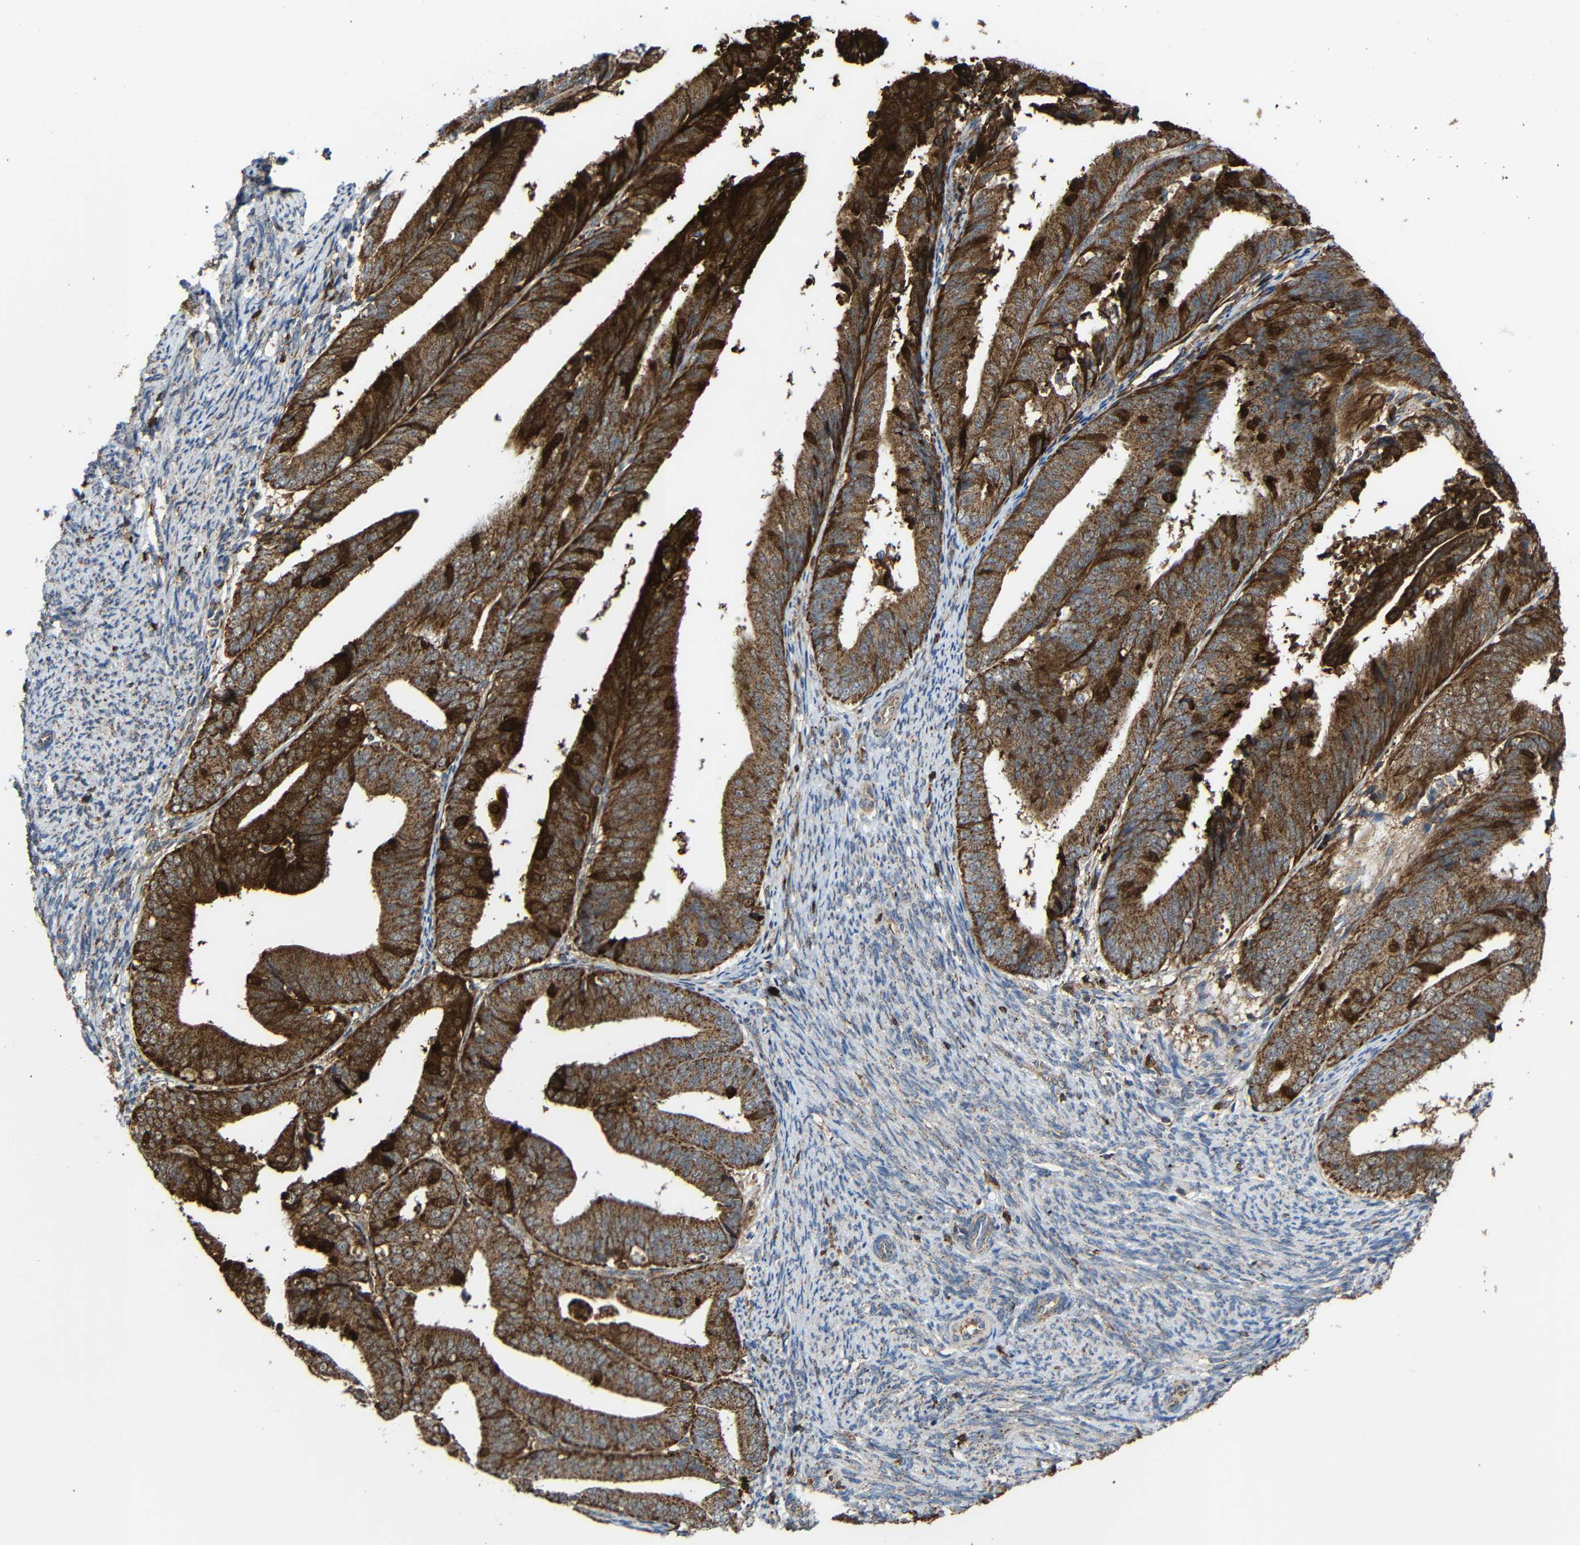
{"staining": {"intensity": "strong", "quantity": ">75%", "location": "cytoplasmic/membranous"}, "tissue": "endometrial cancer", "cell_type": "Tumor cells", "image_type": "cancer", "snomed": [{"axis": "morphology", "description": "Adenocarcinoma, NOS"}, {"axis": "topography", "description": "Endometrium"}], "caption": "Immunohistochemistry (IHC) staining of endometrial cancer, which reveals high levels of strong cytoplasmic/membranous staining in approximately >75% of tumor cells indicating strong cytoplasmic/membranous protein expression. The staining was performed using DAB (brown) for protein detection and nuclei were counterstained in hematoxylin (blue).", "gene": "C1GALT1", "patient": {"sex": "female", "age": 63}}